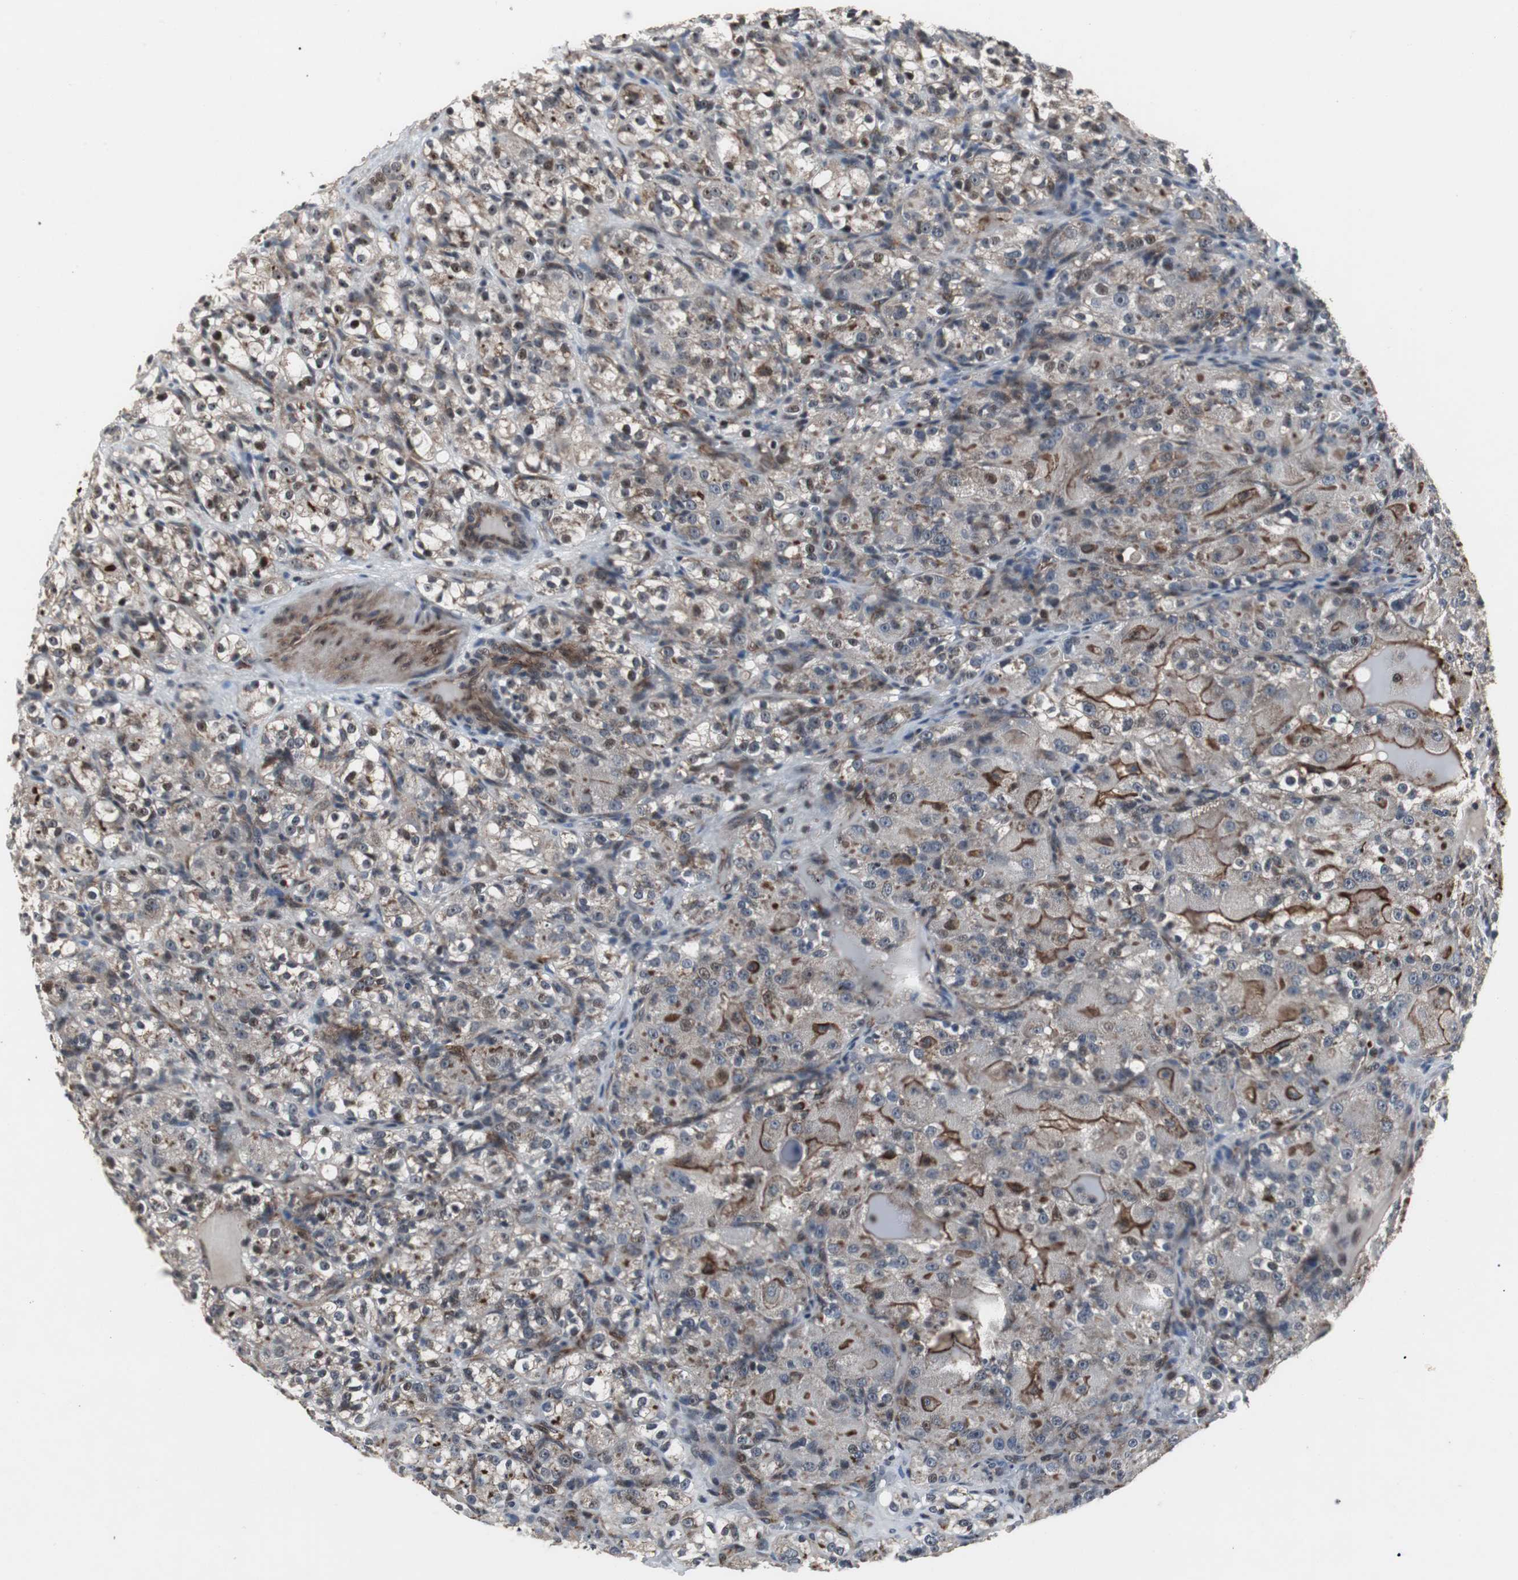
{"staining": {"intensity": "moderate", "quantity": "<25%", "location": "cytoplasmic/membranous,nuclear"}, "tissue": "renal cancer", "cell_type": "Tumor cells", "image_type": "cancer", "snomed": [{"axis": "morphology", "description": "Normal tissue, NOS"}, {"axis": "morphology", "description": "Adenocarcinoma, NOS"}, {"axis": "topography", "description": "Kidney"}], "caption": "This histopathology image displays immunohistochemistry (IHC) staining of renal adenocarcinoma, with low moderate cytoplasmic/membranous and nuclear positivity in approximately <25% of tumor cells.", "gene": "MRPL40", "patient": {"sex": "male", "age": 61}}